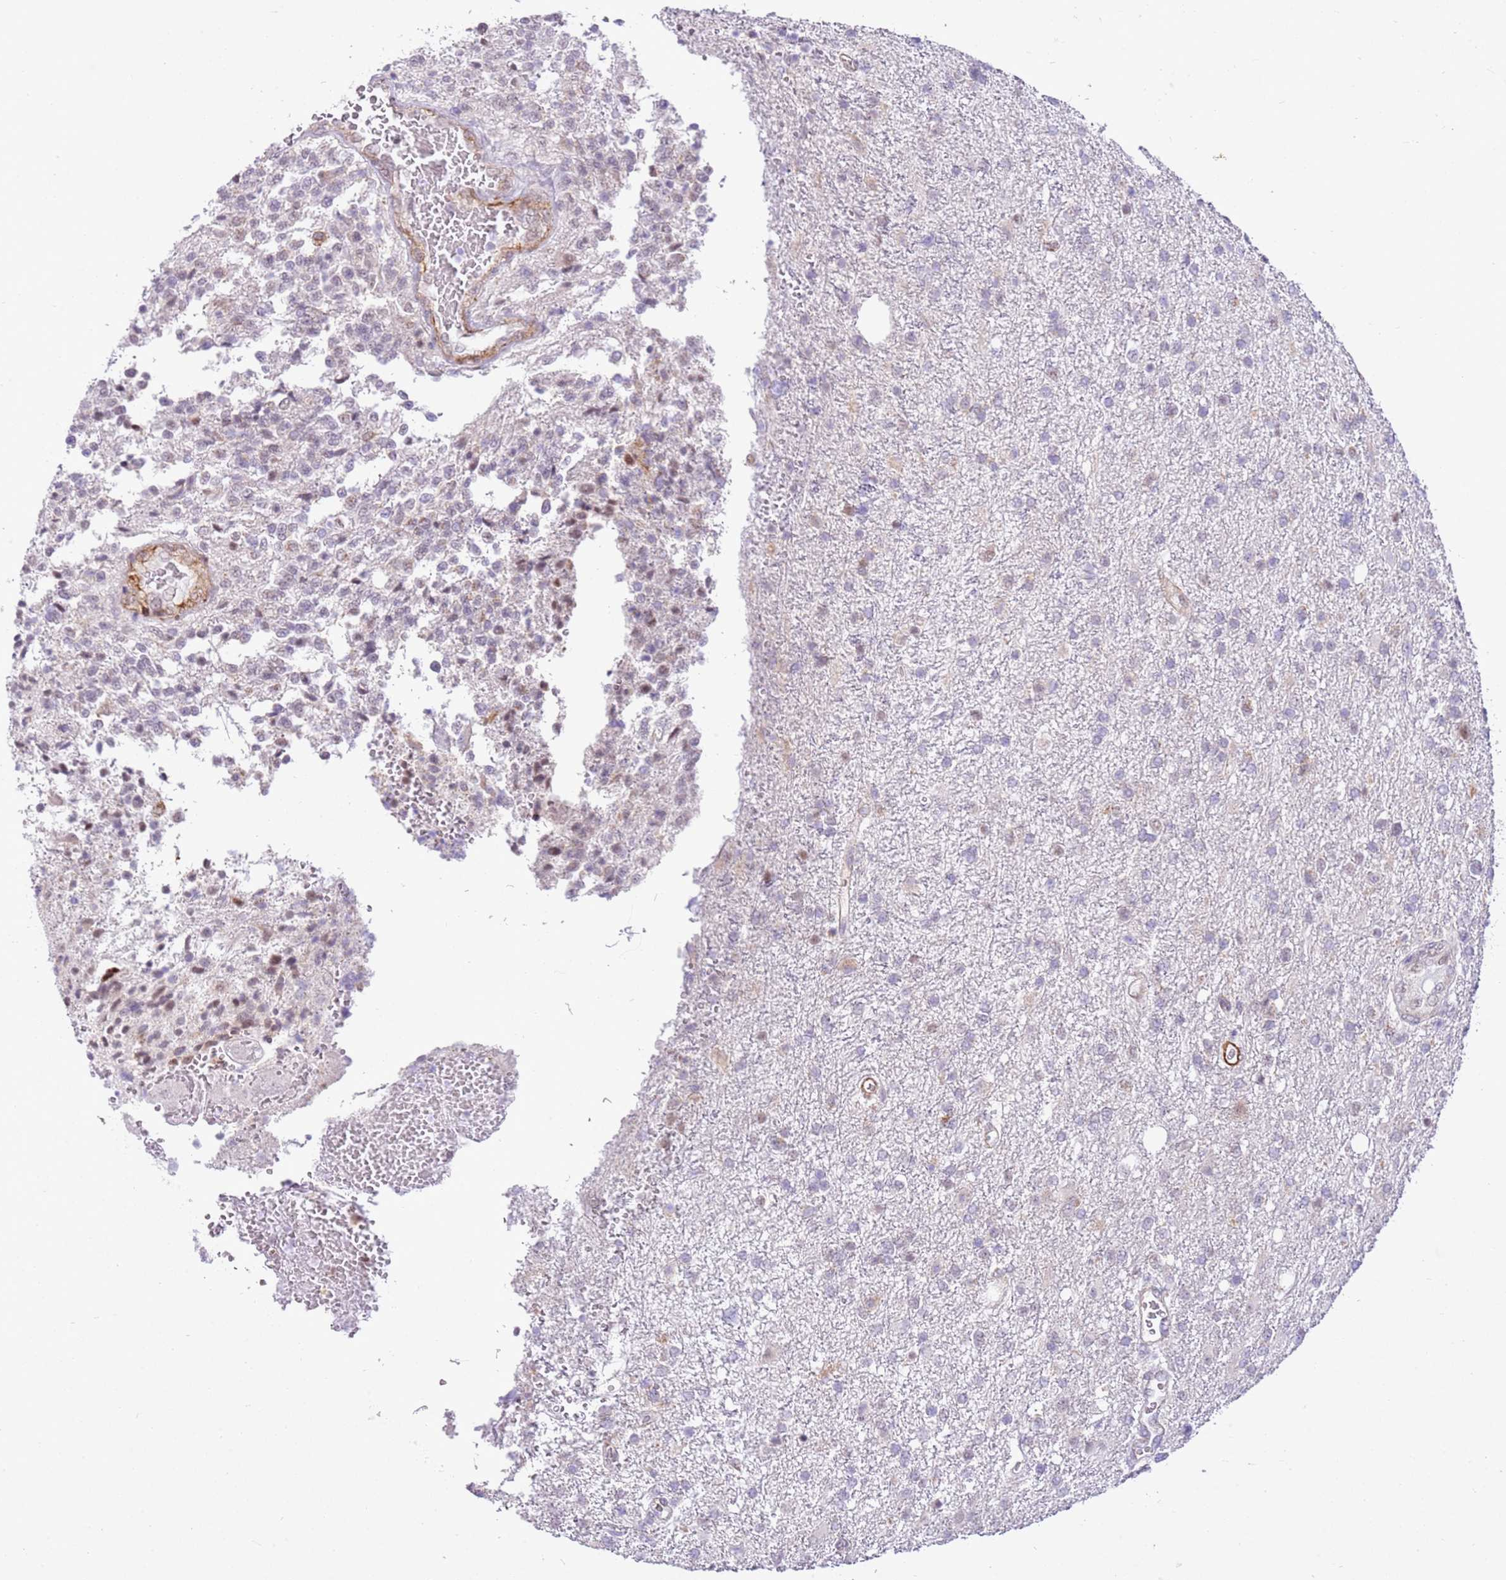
{"staining": {"intensity": "negative", "quantity": "none", "location": "none"}, "tissue": "glioma", "cell_type": "Tumor cells", "image_type": "cancer", "snomed": [{"axis": "morphology", "description": "Glioma, malignant, High grade"}, {"axis": "topography", "description": "Brain"}], "caption": "The IHC photomicrograph has no significant expression in tumor cells of malignant high-grade glioma tissue.", "gene": "SMIM4", "patient": {"sex": "male", "age": 56}}